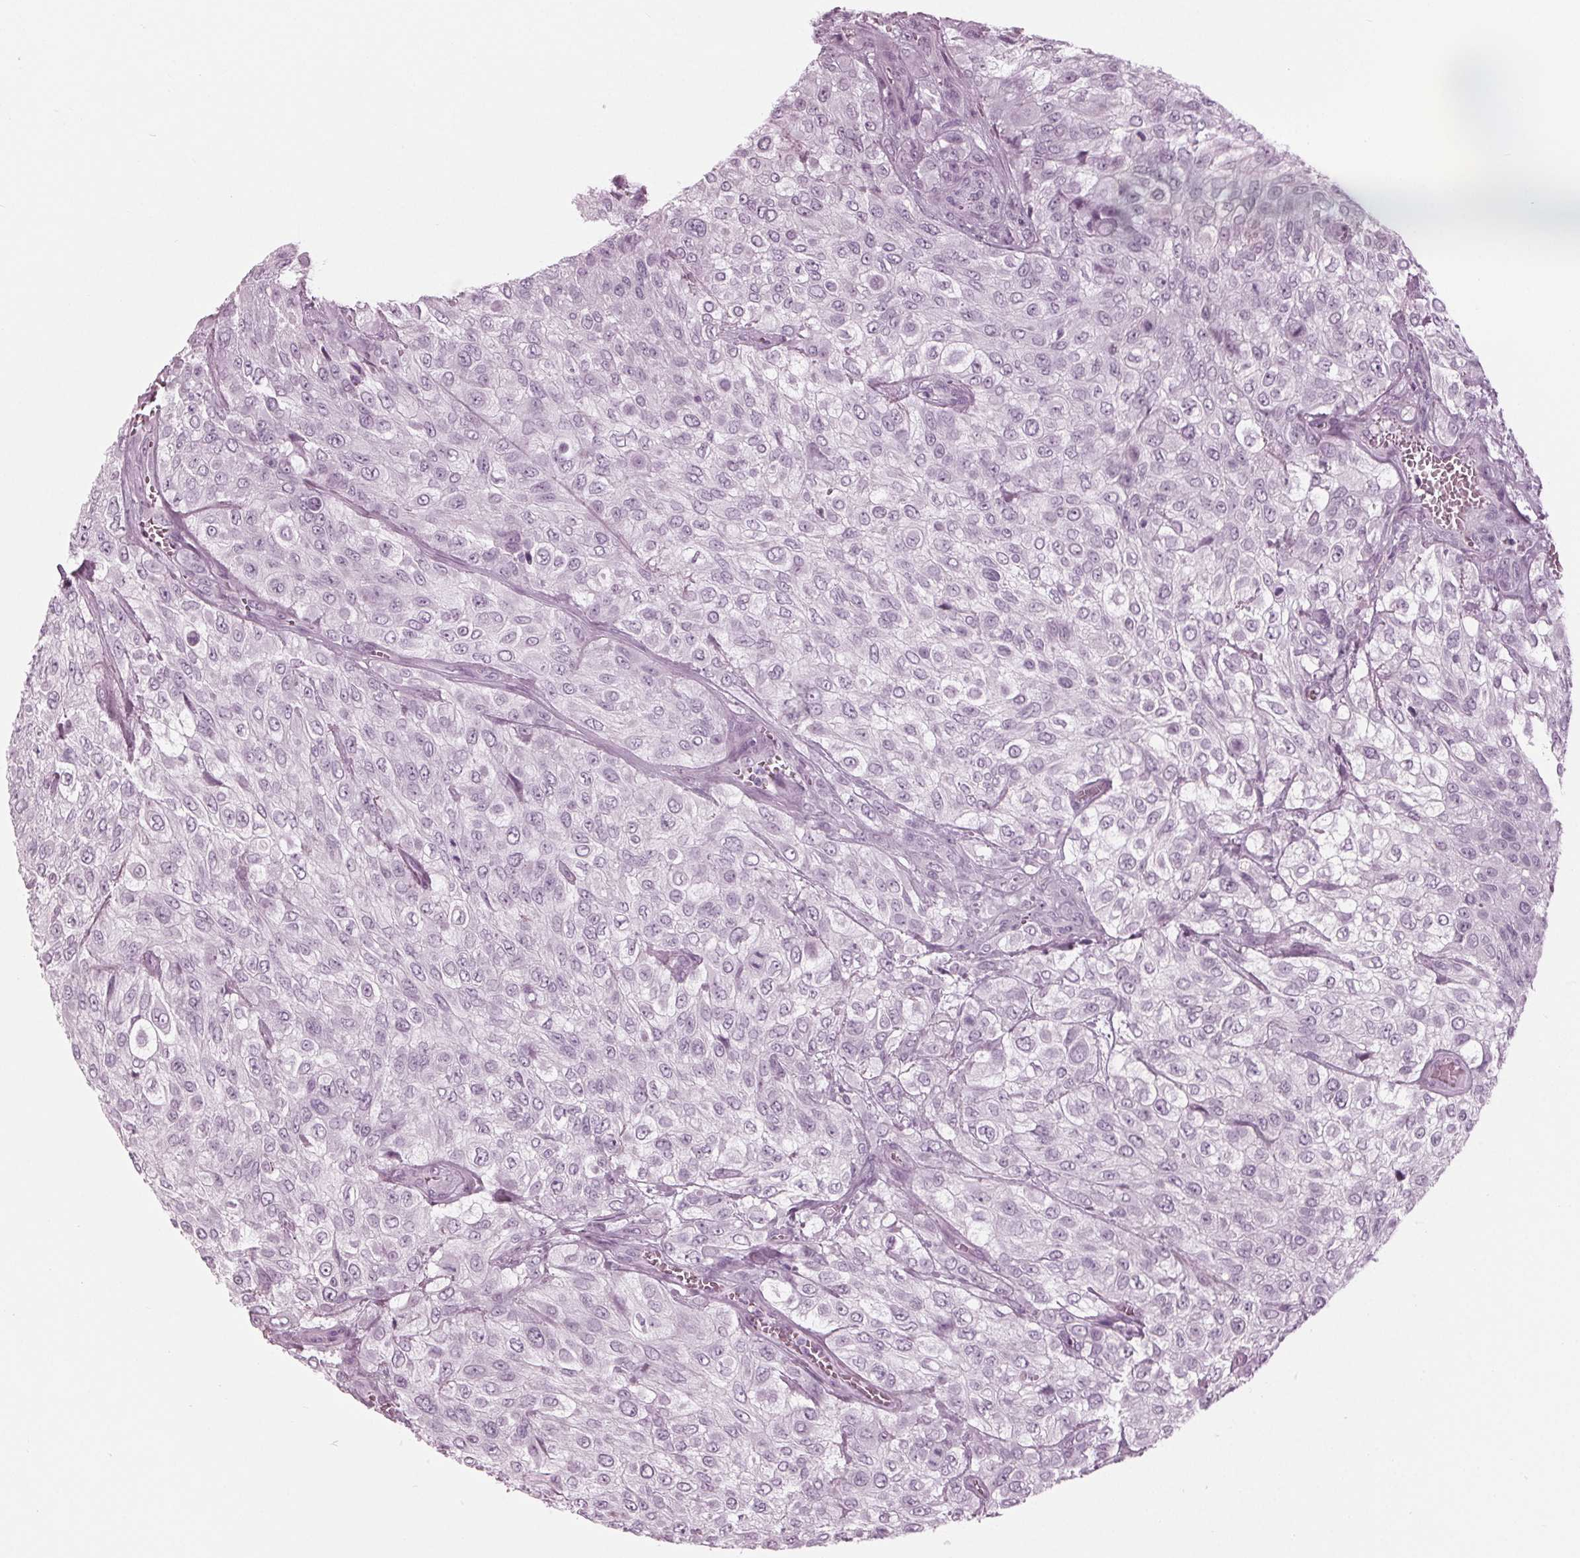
{"staining": {"intensity": "negative", "quantity": "none", "location": "none"}, "tissue": "urothelial cancer", "cell_type": "Tumor cells", "image_type": "cancer", "snomed": [{"axis": "morphology", "description": "Urothelial carcinoma, High grade"}, {"axis": "topography", "description": "Urinary bladder"}], "caption": "IHC of urothelial cancer exhibits no positivity in tumor cells.", "gene": "KRT28", "patient": {"sex": "male", "age": 57}}